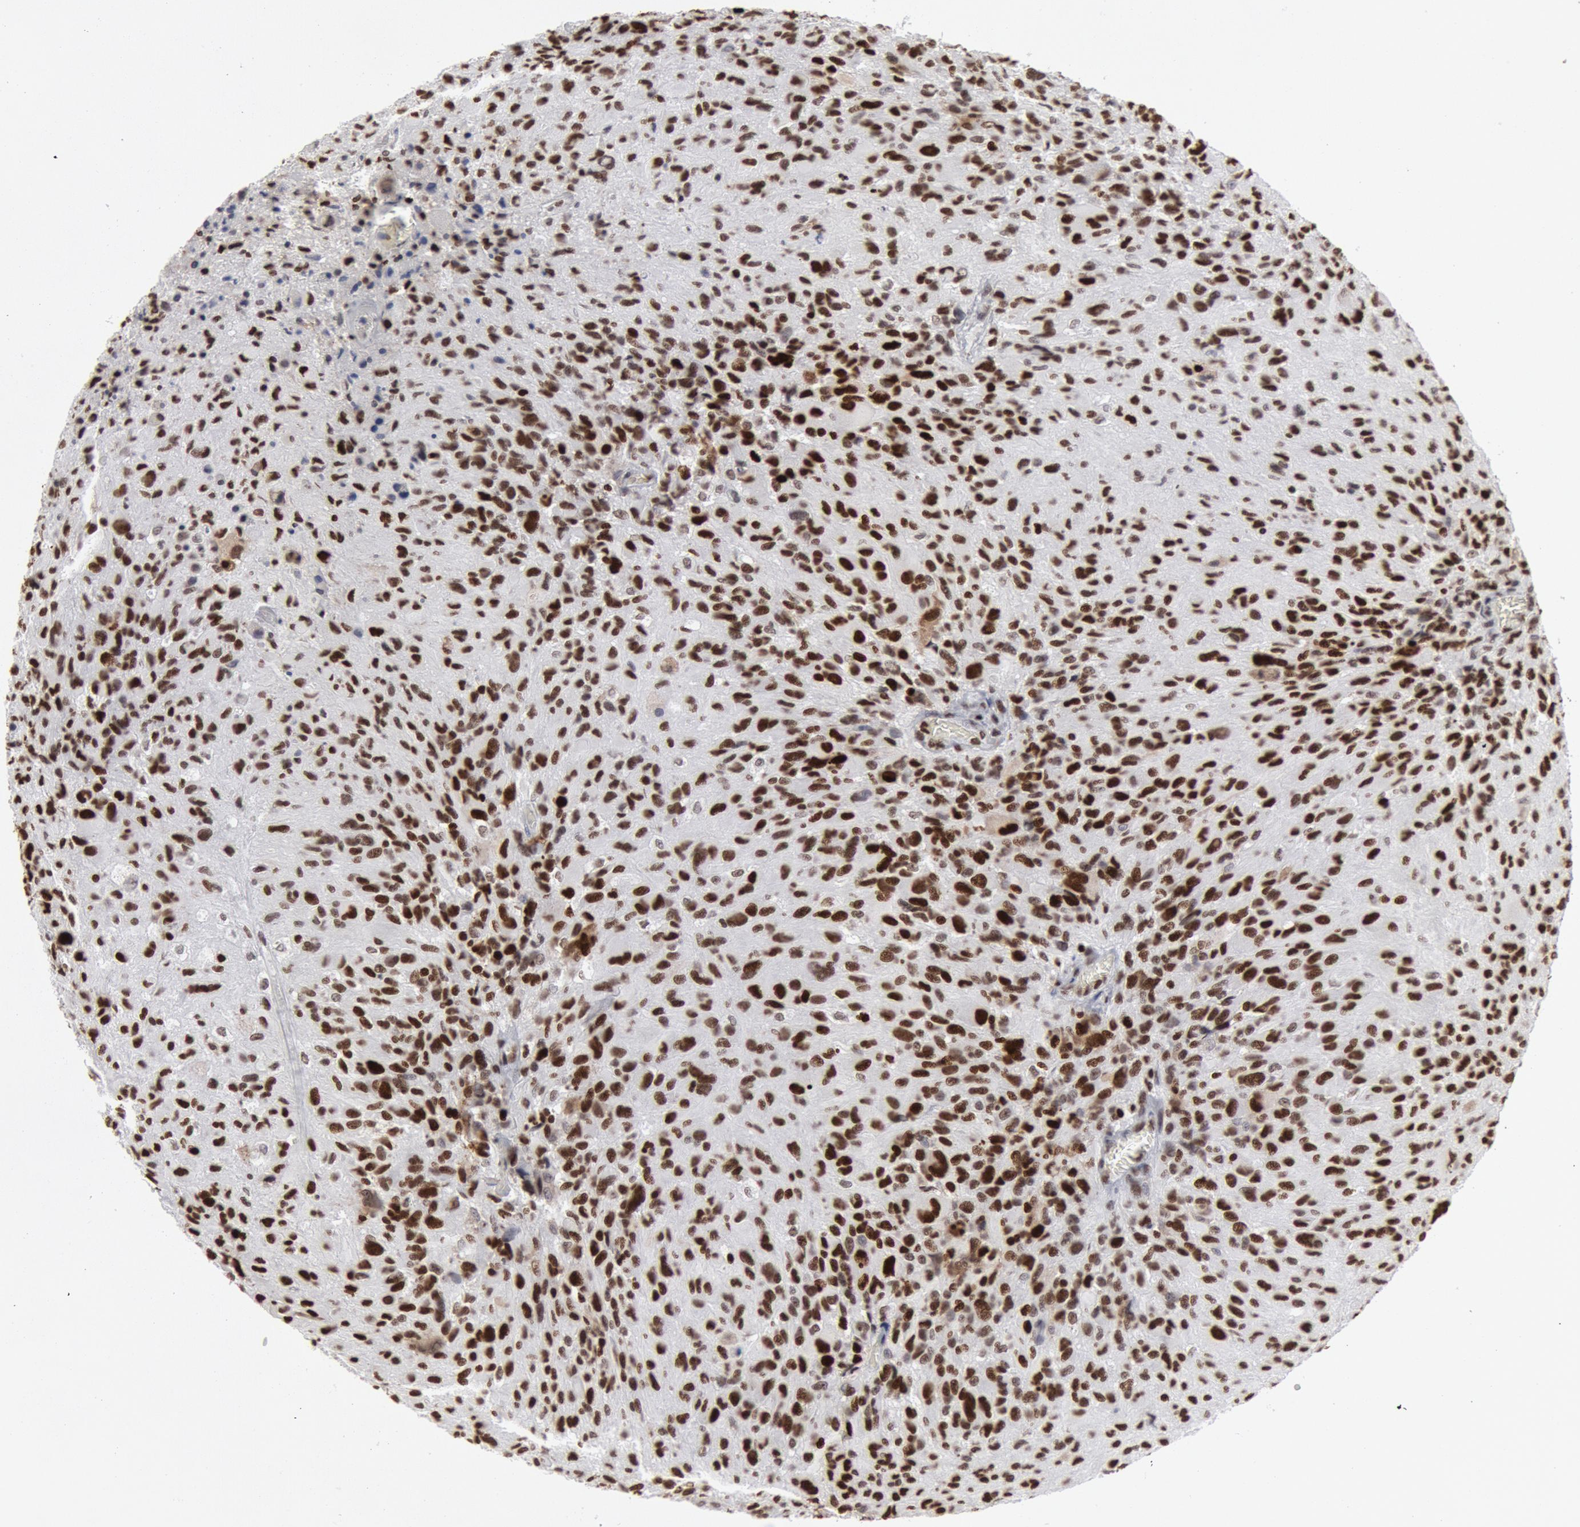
{"staining": {"intensity": "moderate", "quantity": ">75%", "location": "nuclear"}, "tissue": "glioma", "cell_type": "Tumor cells", "image_type": "cancer", "snomed": [{"axis": "morphology", "description": "Glioma, malignant, High grade"}, {"axis": "topography", "description": "Brain"}], "caption": "A micrograph of human glioma stained for a protein exhibits moderate nuclear brown staining in tumor cells.", "gene": "SUB1", "patient": {"sex": "male", "age": 69}}